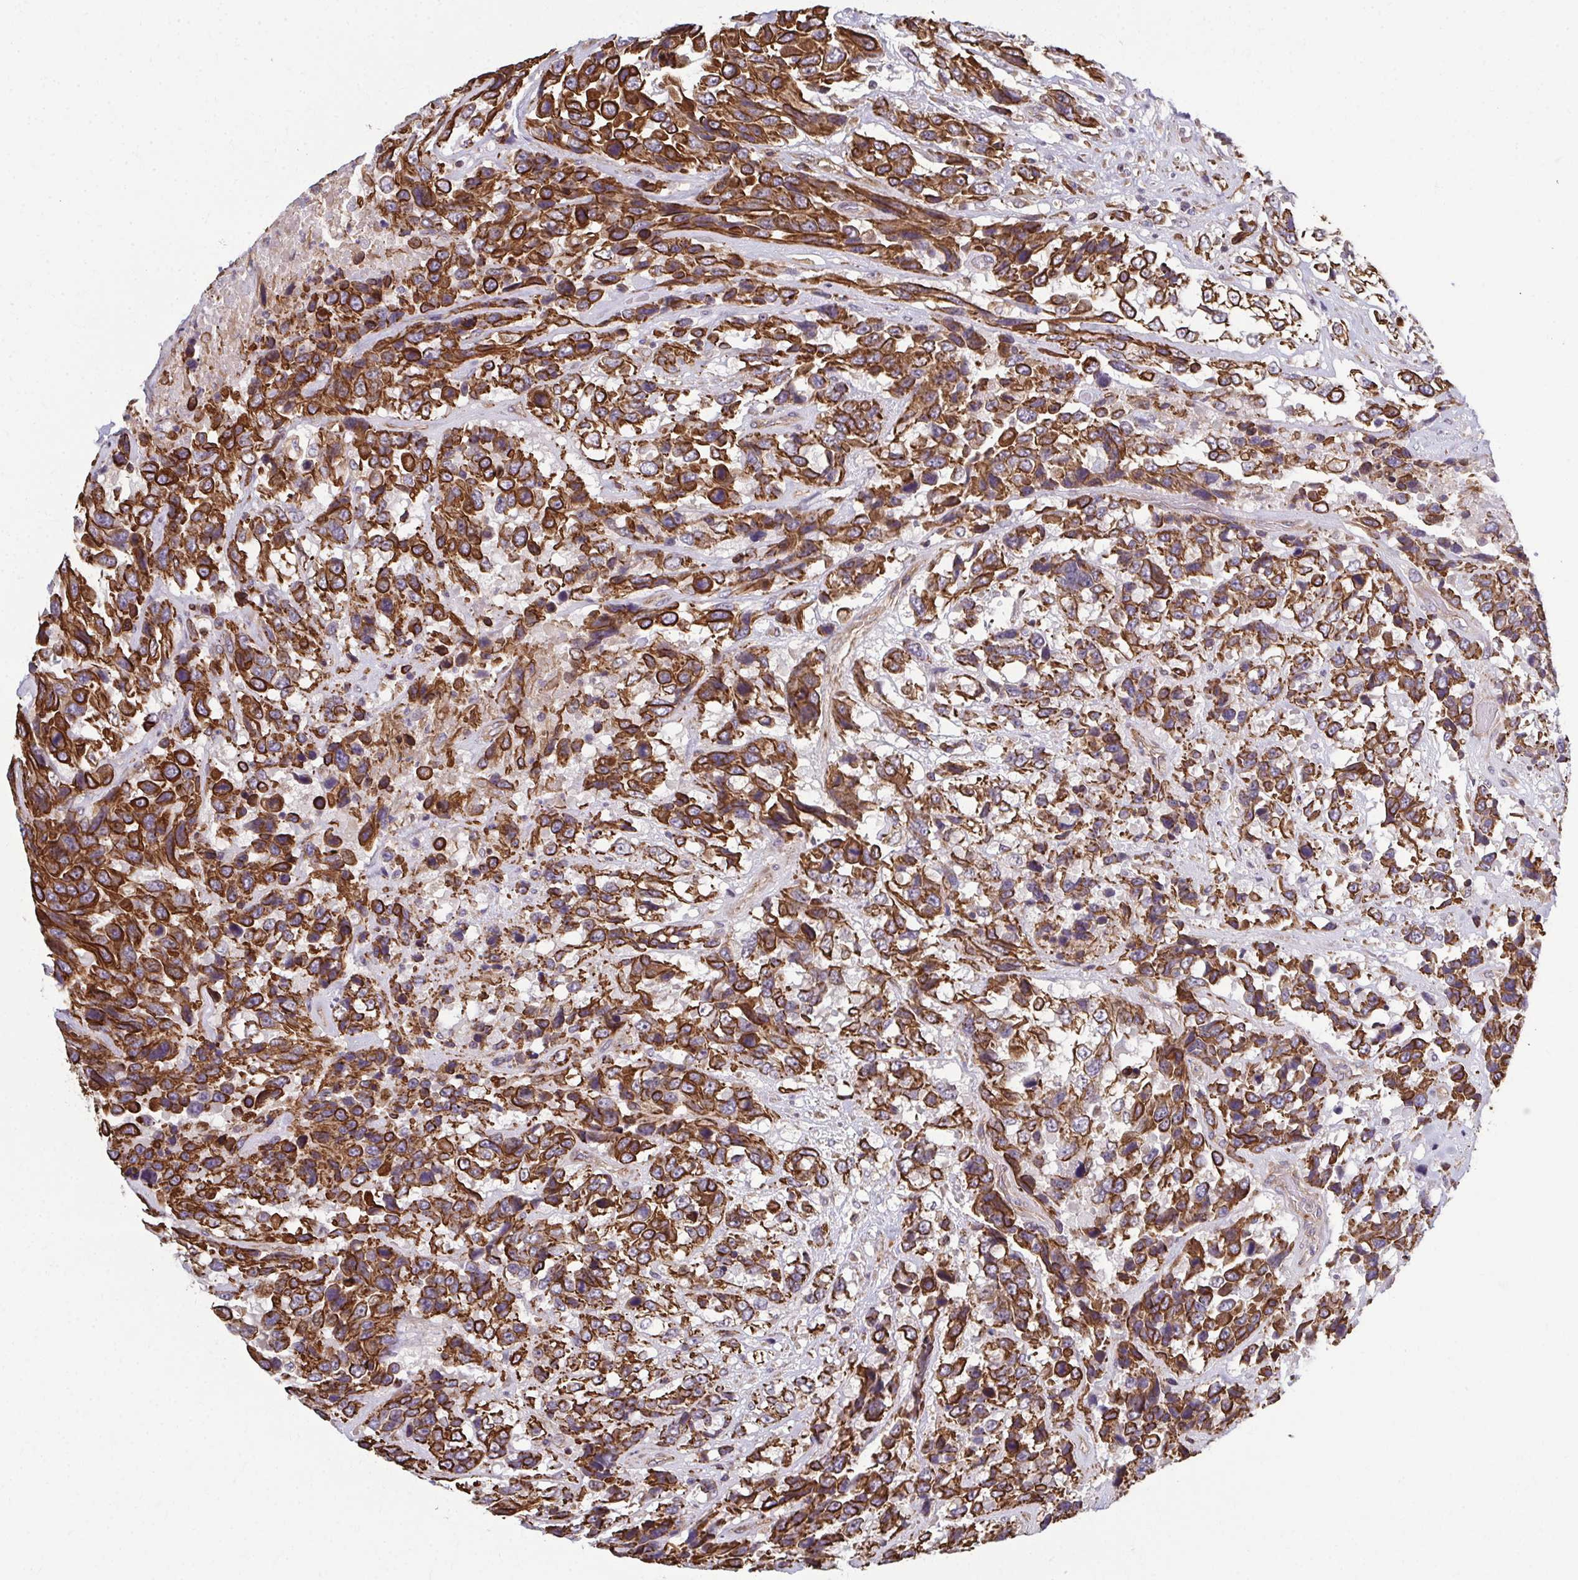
{"staining": {"intensity": "strong", "quantity": ">75%", "location": "cytoplasmic/membranous"}, "tissue": "urothelial cancer", "cell_type": "Tumor cells", "image_type": "cancer", "snomed": [{"axis": "morphology", "description": "Urothelial carcinoma, High grade"}, {"axis": "topography", "description": "Urinary bladder"}], "caption": "Approximately >75% of tumor cells in human urothelial carcinoma (high-grade) display strong cytoplasmic/membranous protein positivity as visualized by brown immunohistochemical staining.", "gene": "EID2B", "patient": {"sex": "female", "age": 70}}